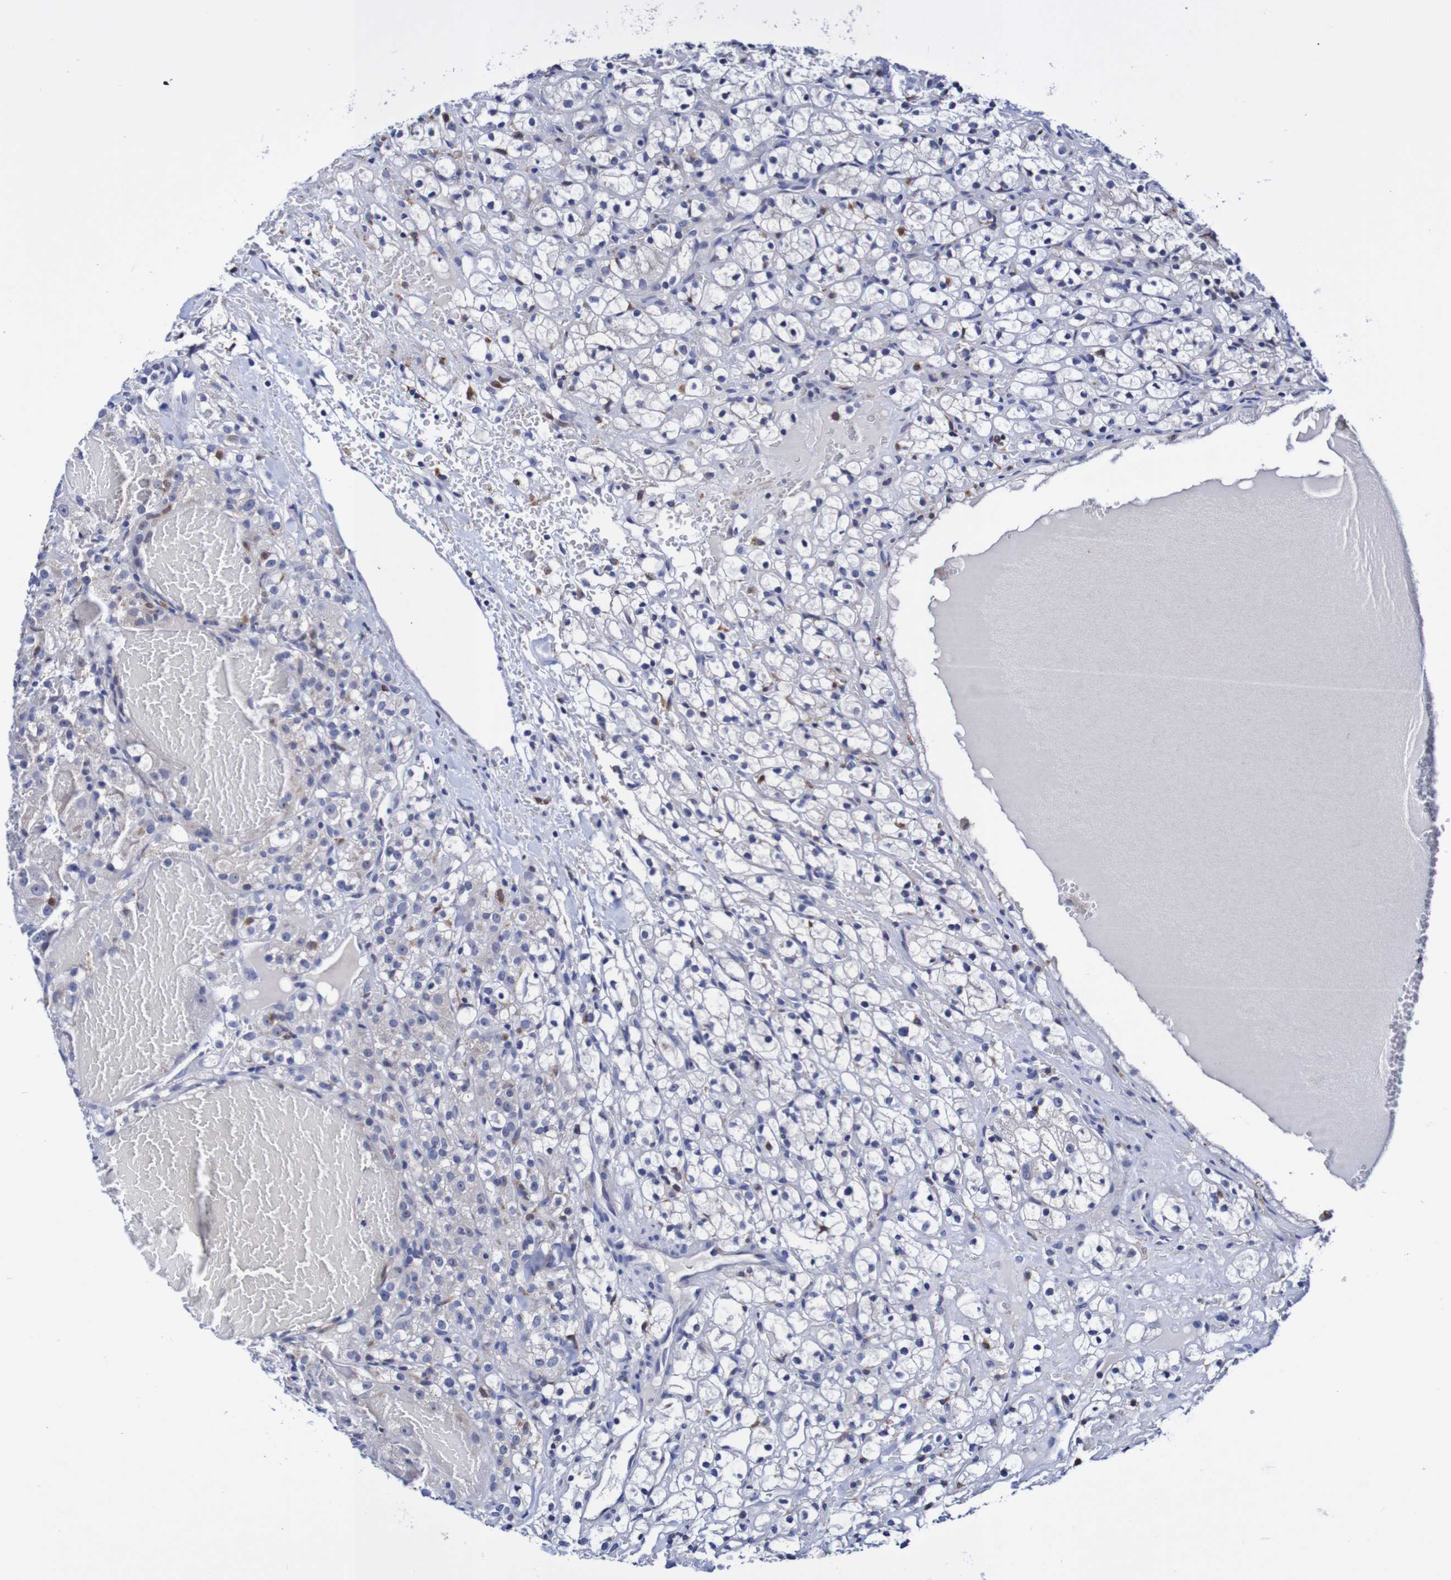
{"staining": {"intensity": "negative", "quantity": "none", "location": "none"}, "tissue": "renal cancer", "cell_type": "Tumor cells", "image_type": "cancer", "snomed": [{"axis": "morphology", "description": "Adenocarcinoma, NOS"}, {"axis": "topography", "description": "Kidney"}], "caption": "DAB immunohistochemical staining of human renal adenocarcinoma shows no significant expression in tumor cells. Brightfield microscopy of IHC stained with DAB (brown) and hematoxylin (blue), captured at high magnification.", "gene": "SEZ6", "patient": {"sex": "male", "age": 61}}